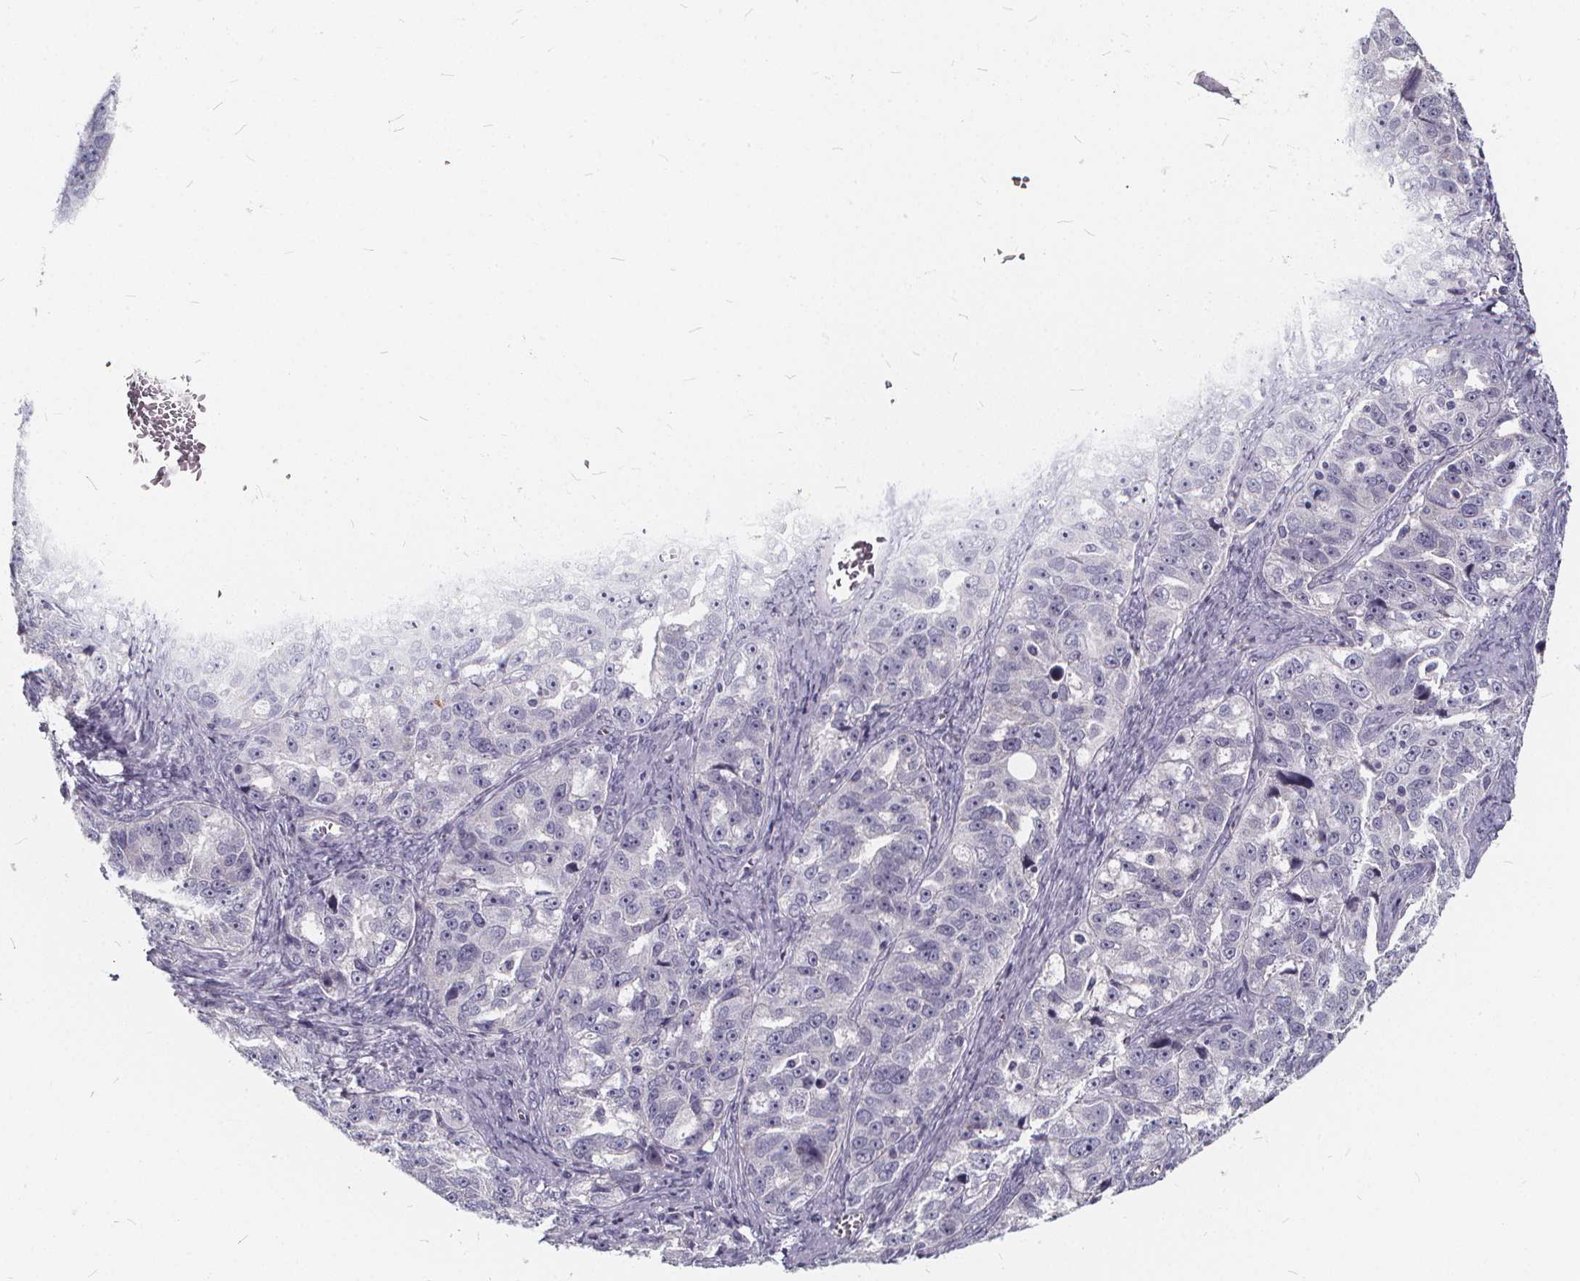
{"staining": {"intensity": "negative", "quantity": "none", "location": "none"}, "tissue": "ovarian cancer", "cell_type": "Tumor cells", "image_type": "cancer", "snomed": [{"axis": "morphology", "description": "Cystadenocarcinoma, serous, NOS"}, {"axis": "topography", "description": "Ovary"}], "caption": "There is no significant positivity in tumor cells of ovarian cancer (serous cystadenocarcinoma).", "gene": "SPEF2", "patient": {"sex": "female", "age": 51}}